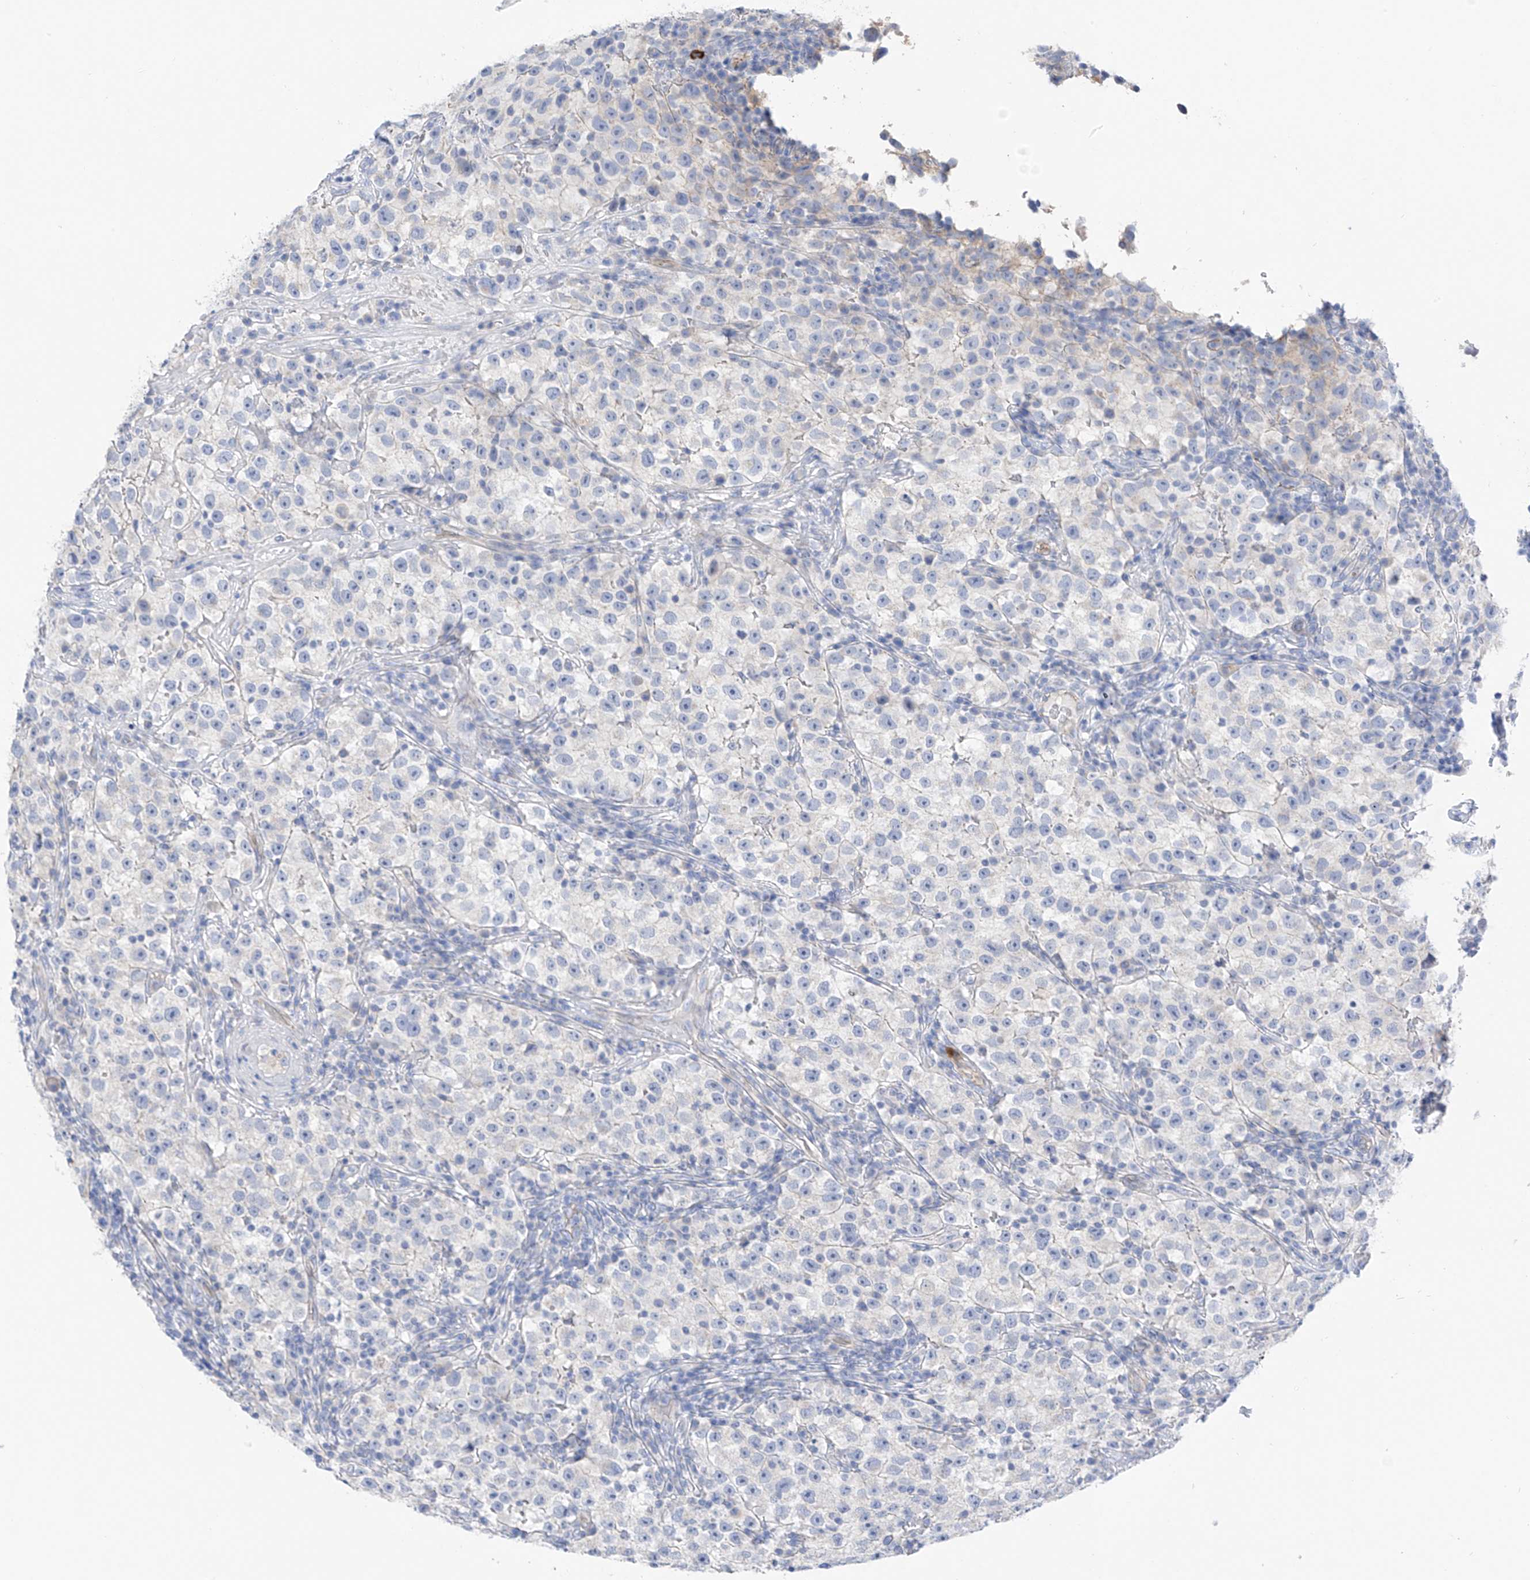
{"staining": {"intensity": "negative", "quantity": "none", "location": "none"}, "tissue": "testis cancer", "cell_type": "Tumor cells", "image_type": "cancer", "snomed": [{"axis": "morphology", "description": "Seminoma, NOS"}, {"axis": "topography", "description": "Testis"}], "caption": "Seminoma (testis) stained for a protein using IHC reveals no staining tumor cells.", "gene": "ITGA9", "patient": {"sex": "male", "age": 22}}